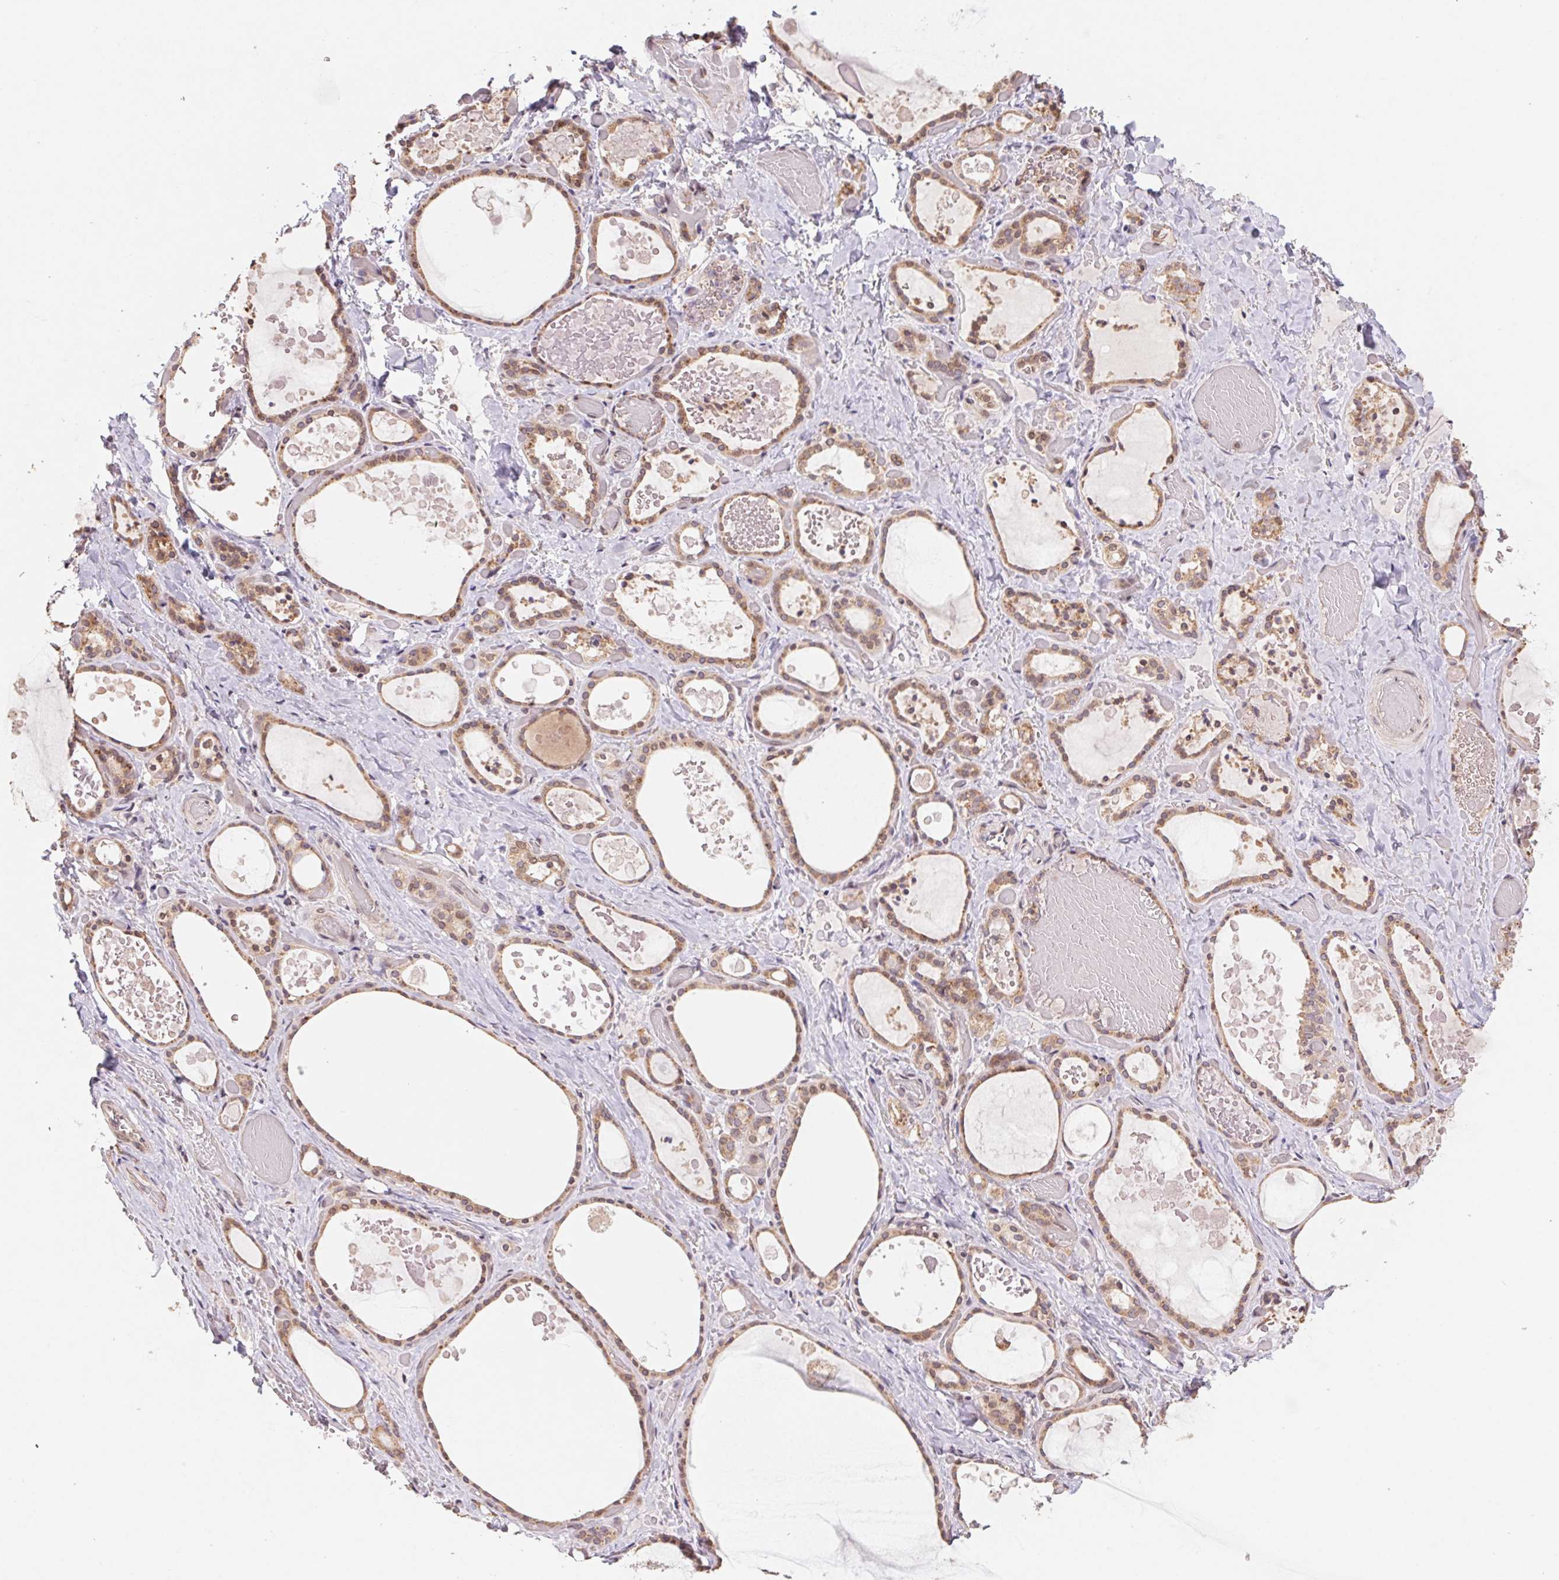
{"staining": {"intensity": "moderate", "quantity": ">75%", "location": "cytoplasmic/membranous"}, "tissue": "thyroid gland", "cell_type": "Glandular cells", "image_type": "normal", "snomed": [{"axis": "morphology", "description": "Normal tissue, NOS"}, {"axis": "topography", "description": "Thyroid gland"}], "caption": "Immunohistochemical staining of normal thyroid gland displays moderate cytoplasmic/membranous protein expression in approximately >75% of glandular cells.", "gene": "RPL27A", "patient": {"sex": "female", "age": 56}}